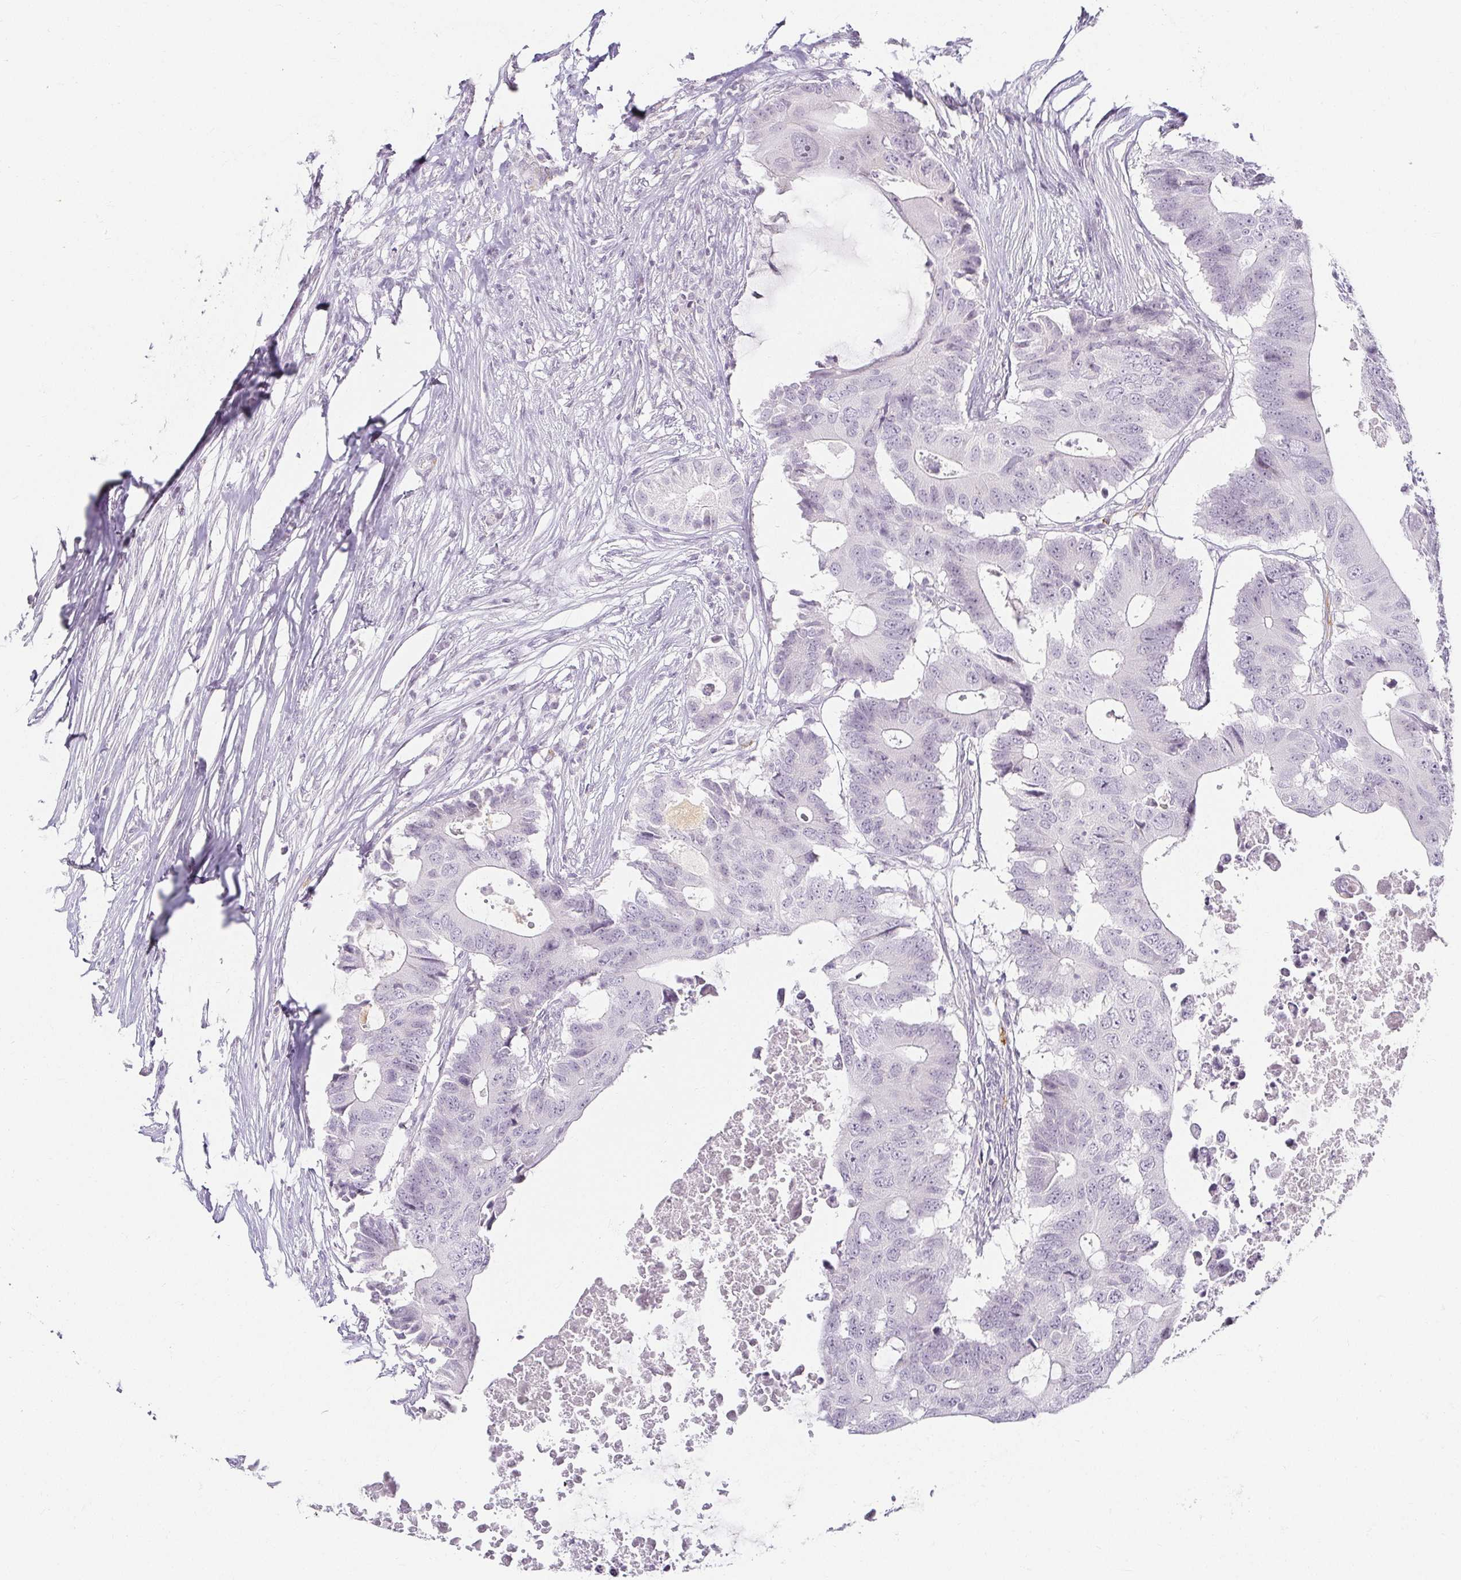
{"staining": {"intensity": "negative", "quantity": "none", "location": "none"}, "tissue": "colorectal cancer", "cell_type": "Tumor cells", "image_type": "cancer", "snomed": [{"axis": "morphology", "description": "Adenocarcinoma, NOS"}, {"axis": "topography", "description": "Colon"}], "caption": "An immunohistochemistry micrograph of adenocarcinoma (colorectal) is shown. There is no staining in tumor cells of adenocarcinoma (colorectal).", "gene": "ACAN", "patient": {"sex": "male", "age": 71}}